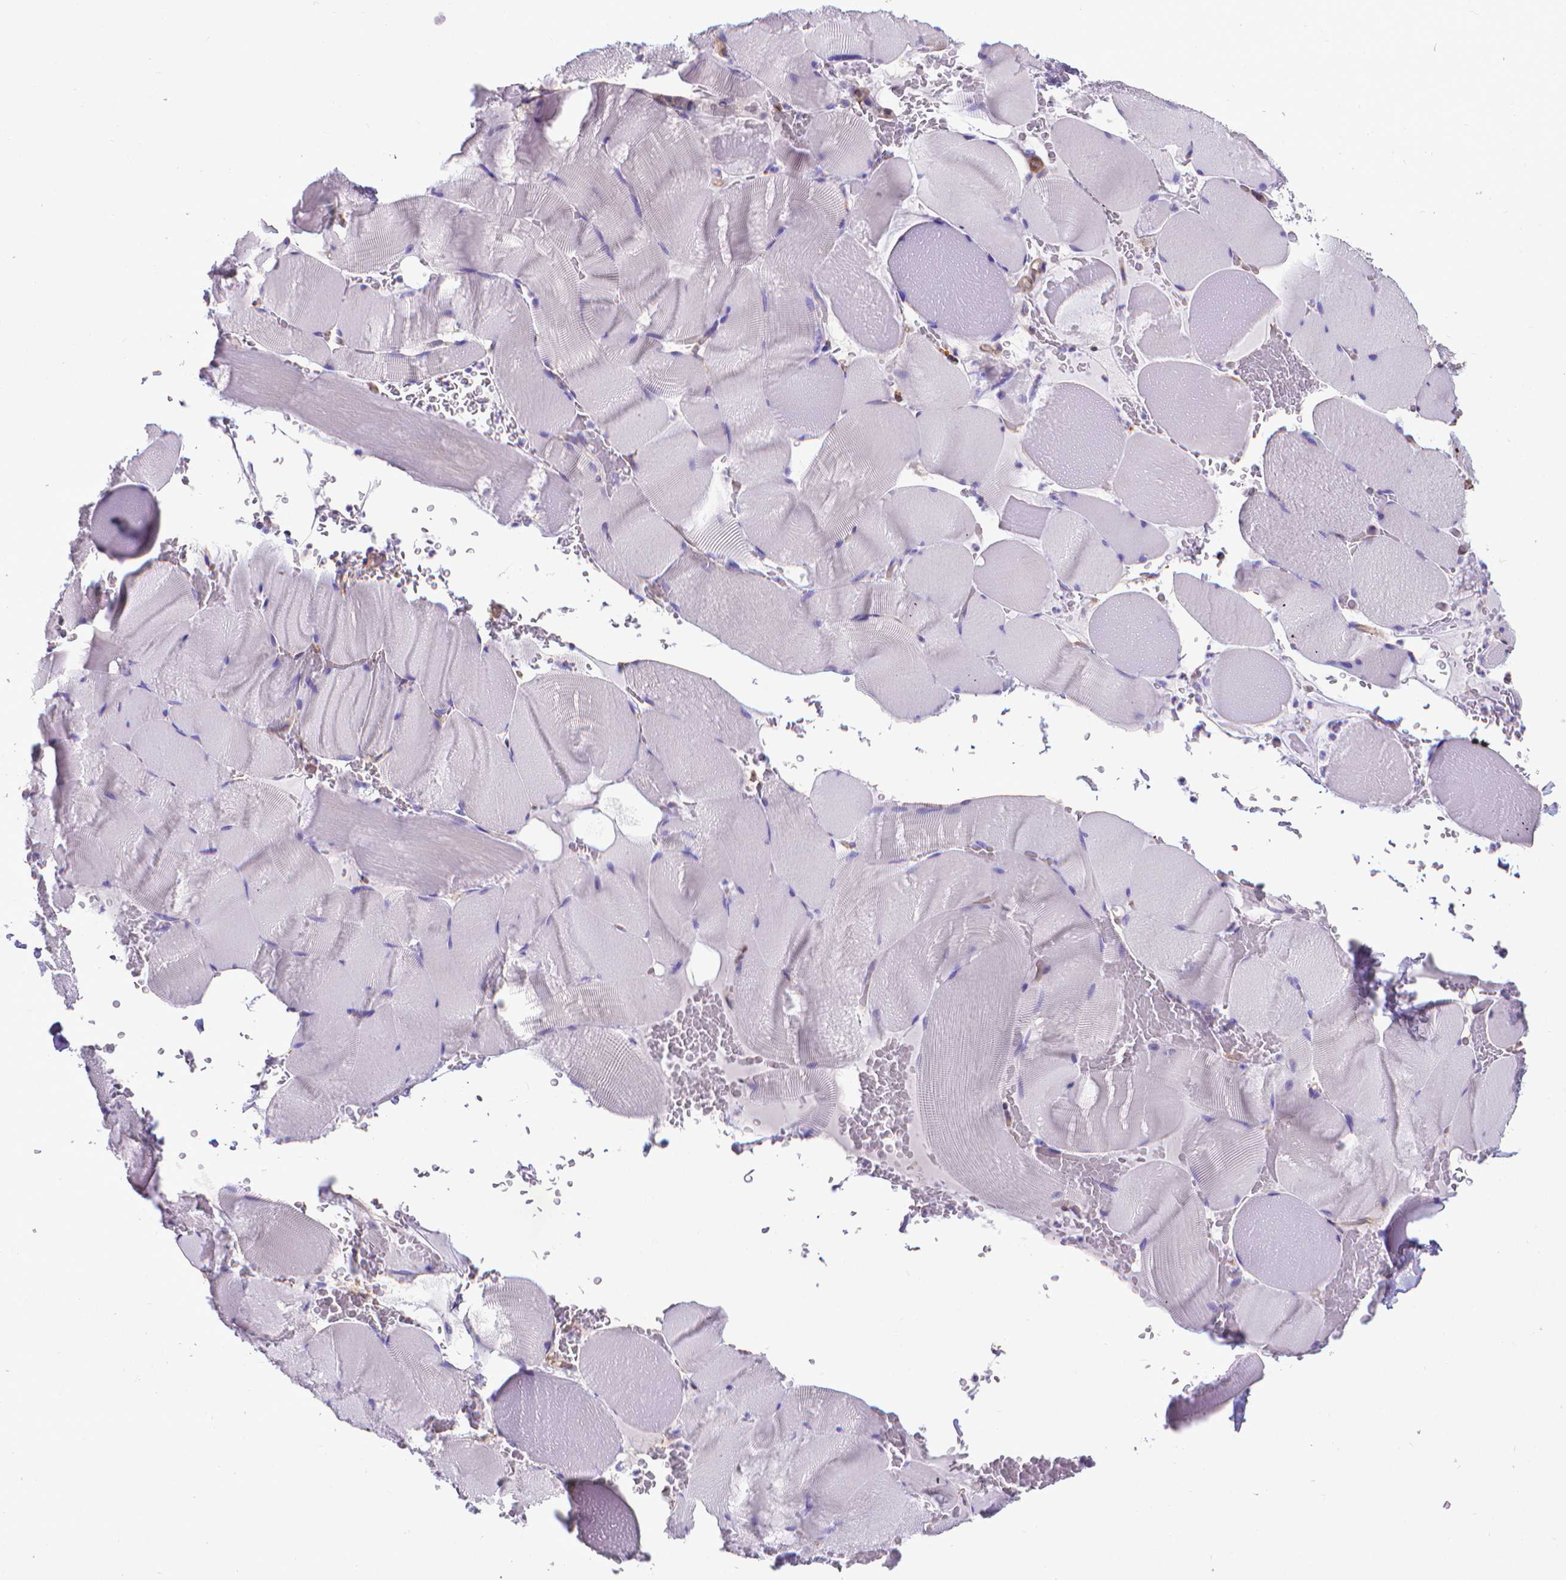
{"staining": {"intensity": "negative", "quantity": "none", "location": "none"}, "tissue": "skeletal muscle", "cell_type": "Myocytes", "image_type": "normal", "snomed": [{"axis": "morphology", "description": "Normal tissue, NOS"}, {"axis": "topography", "description": "Skeletal muscle"}], "caption": "A photomicrograph of skeletal muscle stained for a protein shows no brown staining in myocytes. (Brightfield microscopy of DAB IHC at high magnification).", "gene": "CLIC4", "patient": {"sex": "male", "age": 56}}